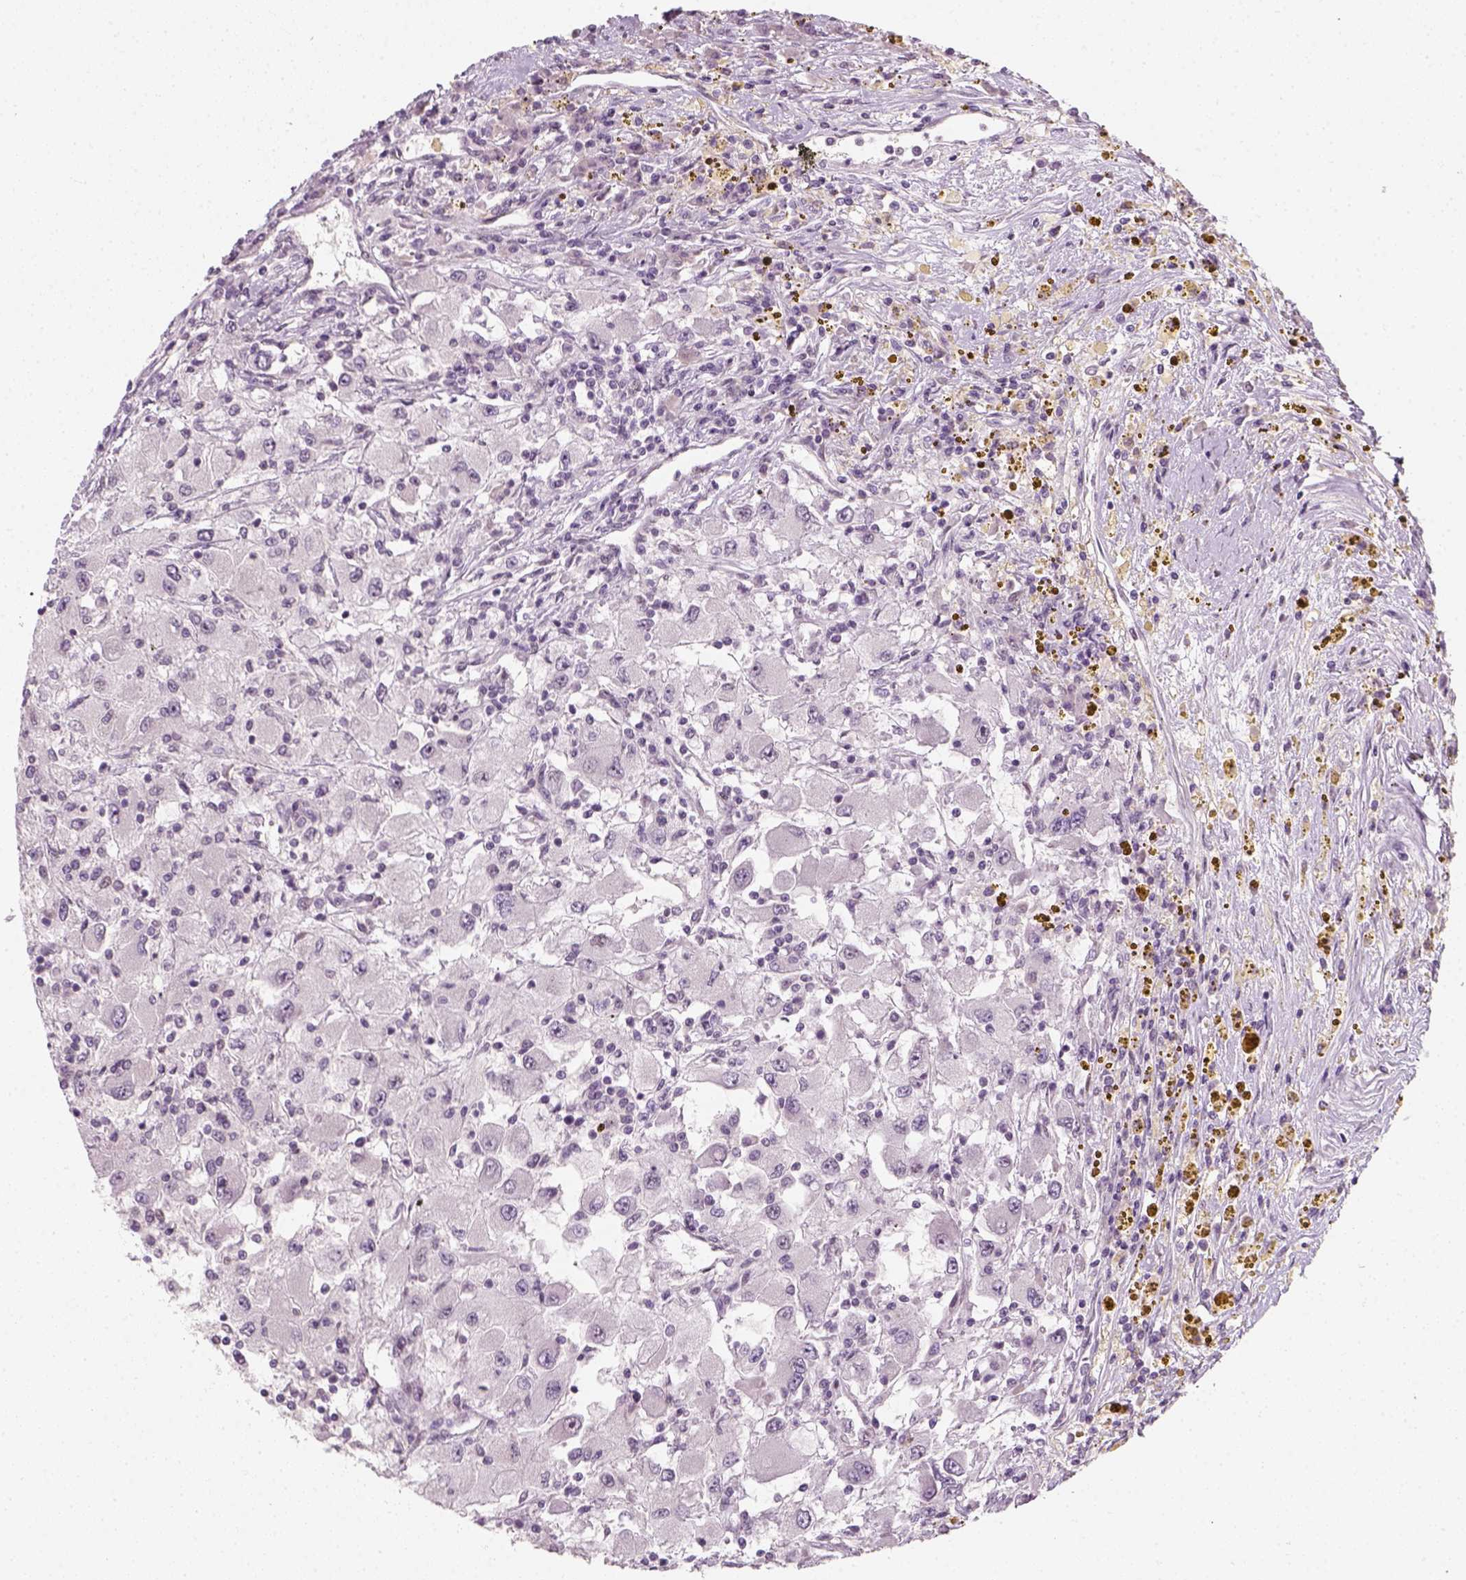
{"staining": {"intensity": "negative", "quantity": "none", "location": "none"}, "tissue": "renal cancer", "cell_type": "Tumor cells", "image_type": "cancer", "snomed": [{"axis": "morphology", "description": "Adenocarcinoma, NOS"}, {"axis": "topography", "description": "Kidney"}], "caption": "A high-resolution micrograph shows immunohistochemistry (IHC) staining of adenocarcinoma (renal), which demonstrates no significant expression in tumor cells.", "gene": "TP53", "patient": {"sex": "female", "age": 67}}